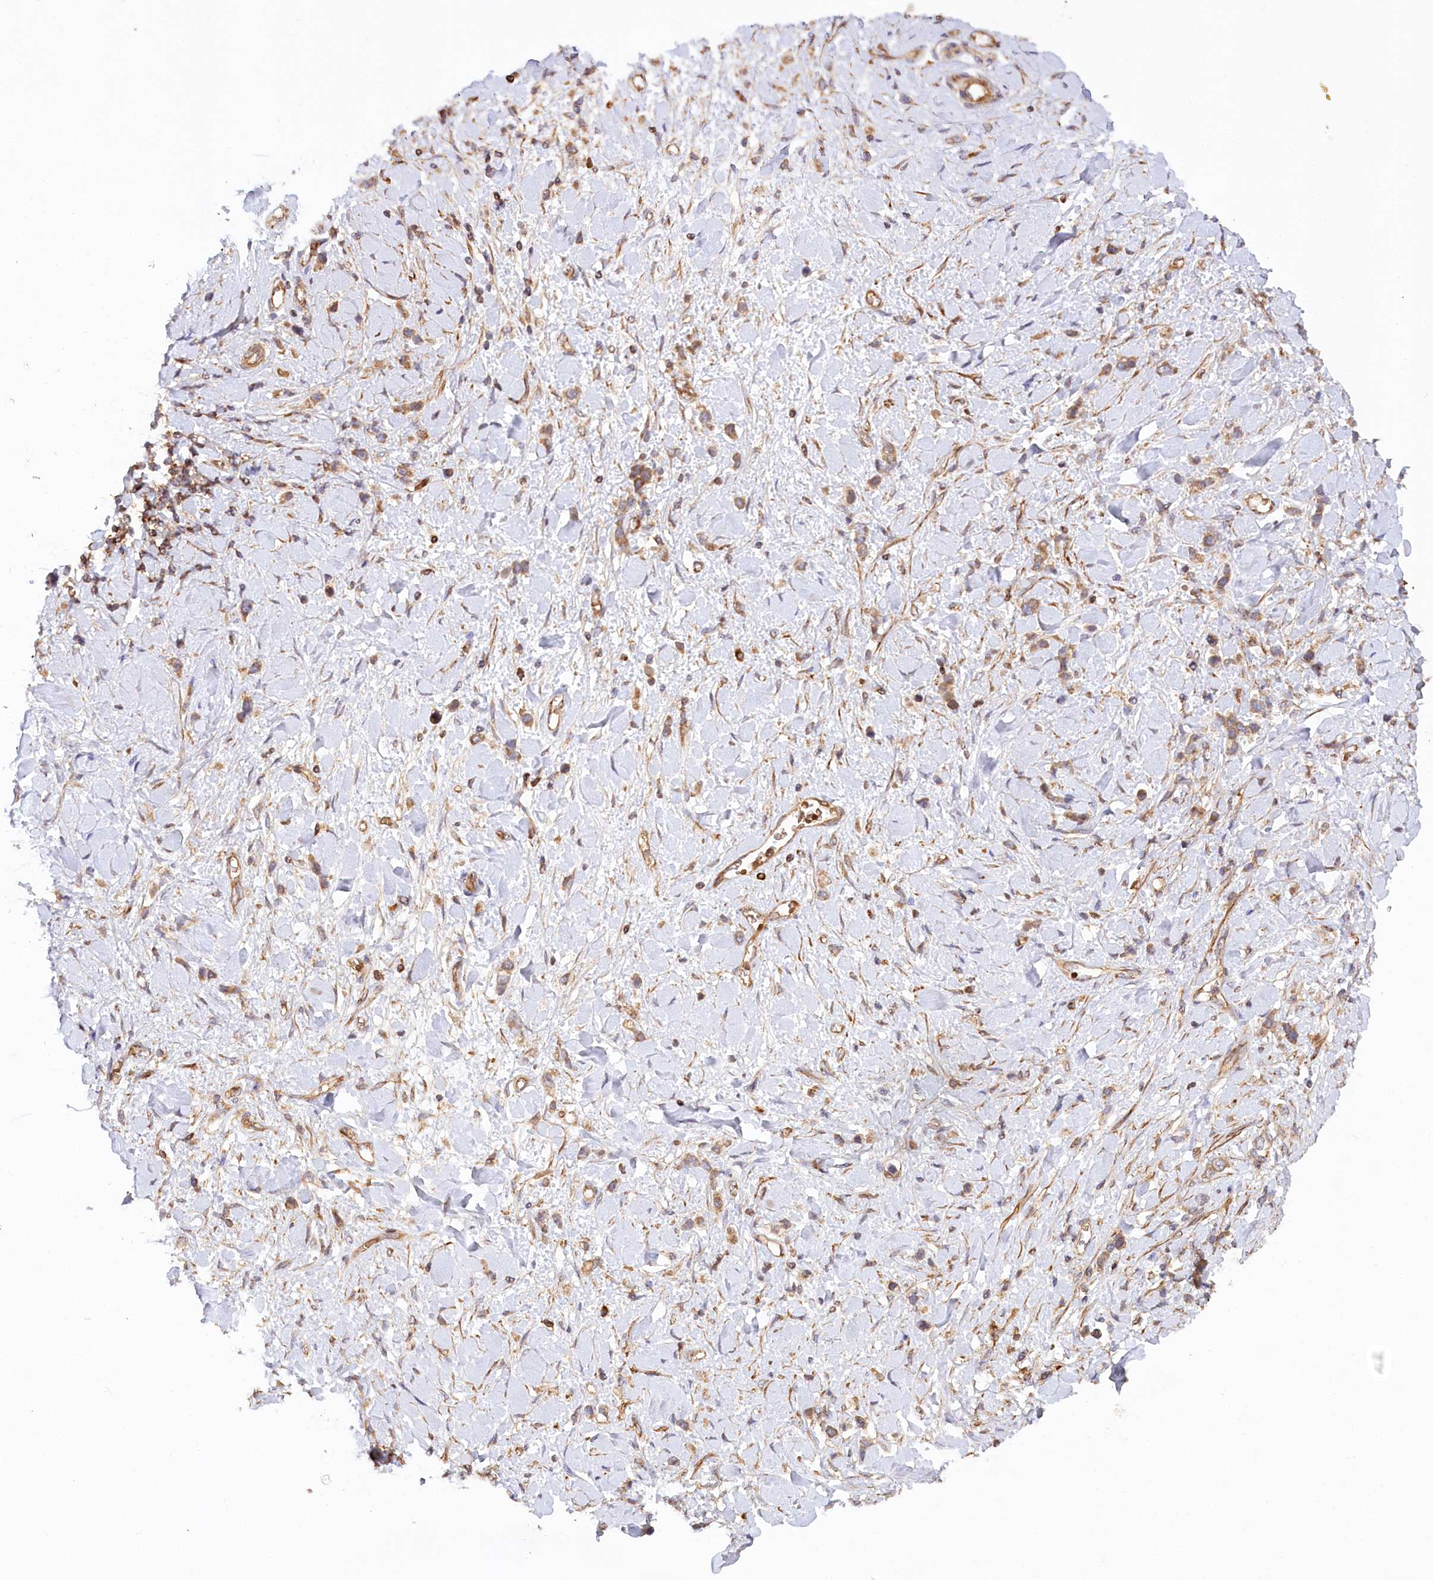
{"staining": {"intensity": "weak", "quantity": ">75%", "location": "cytoplasmic/membranous"}, "tissue": "stomach cancer", "cell_type": "Tumor cells", "image_type": "cancer", "snomed": [{"axis": "morphology", "description": "Normal tissue, NOS"}, {"axis": "morphology", "description": "Adenocarcinoma, NOS"}, {"axis": "topography", "description": "Stomach, upper"}, {"axis": "topography", "description": "Stomach"}], "caption": "Immunohistochemistry (IHC) image of human stomach adenocarcinoma stained for a protein (brown), which shows low levels of weak cytoplasmic/membranous staining in approximately >75% of tumor cells.", "gene": "PAIP2", "patient": {"sex": "female", "age": 65}}